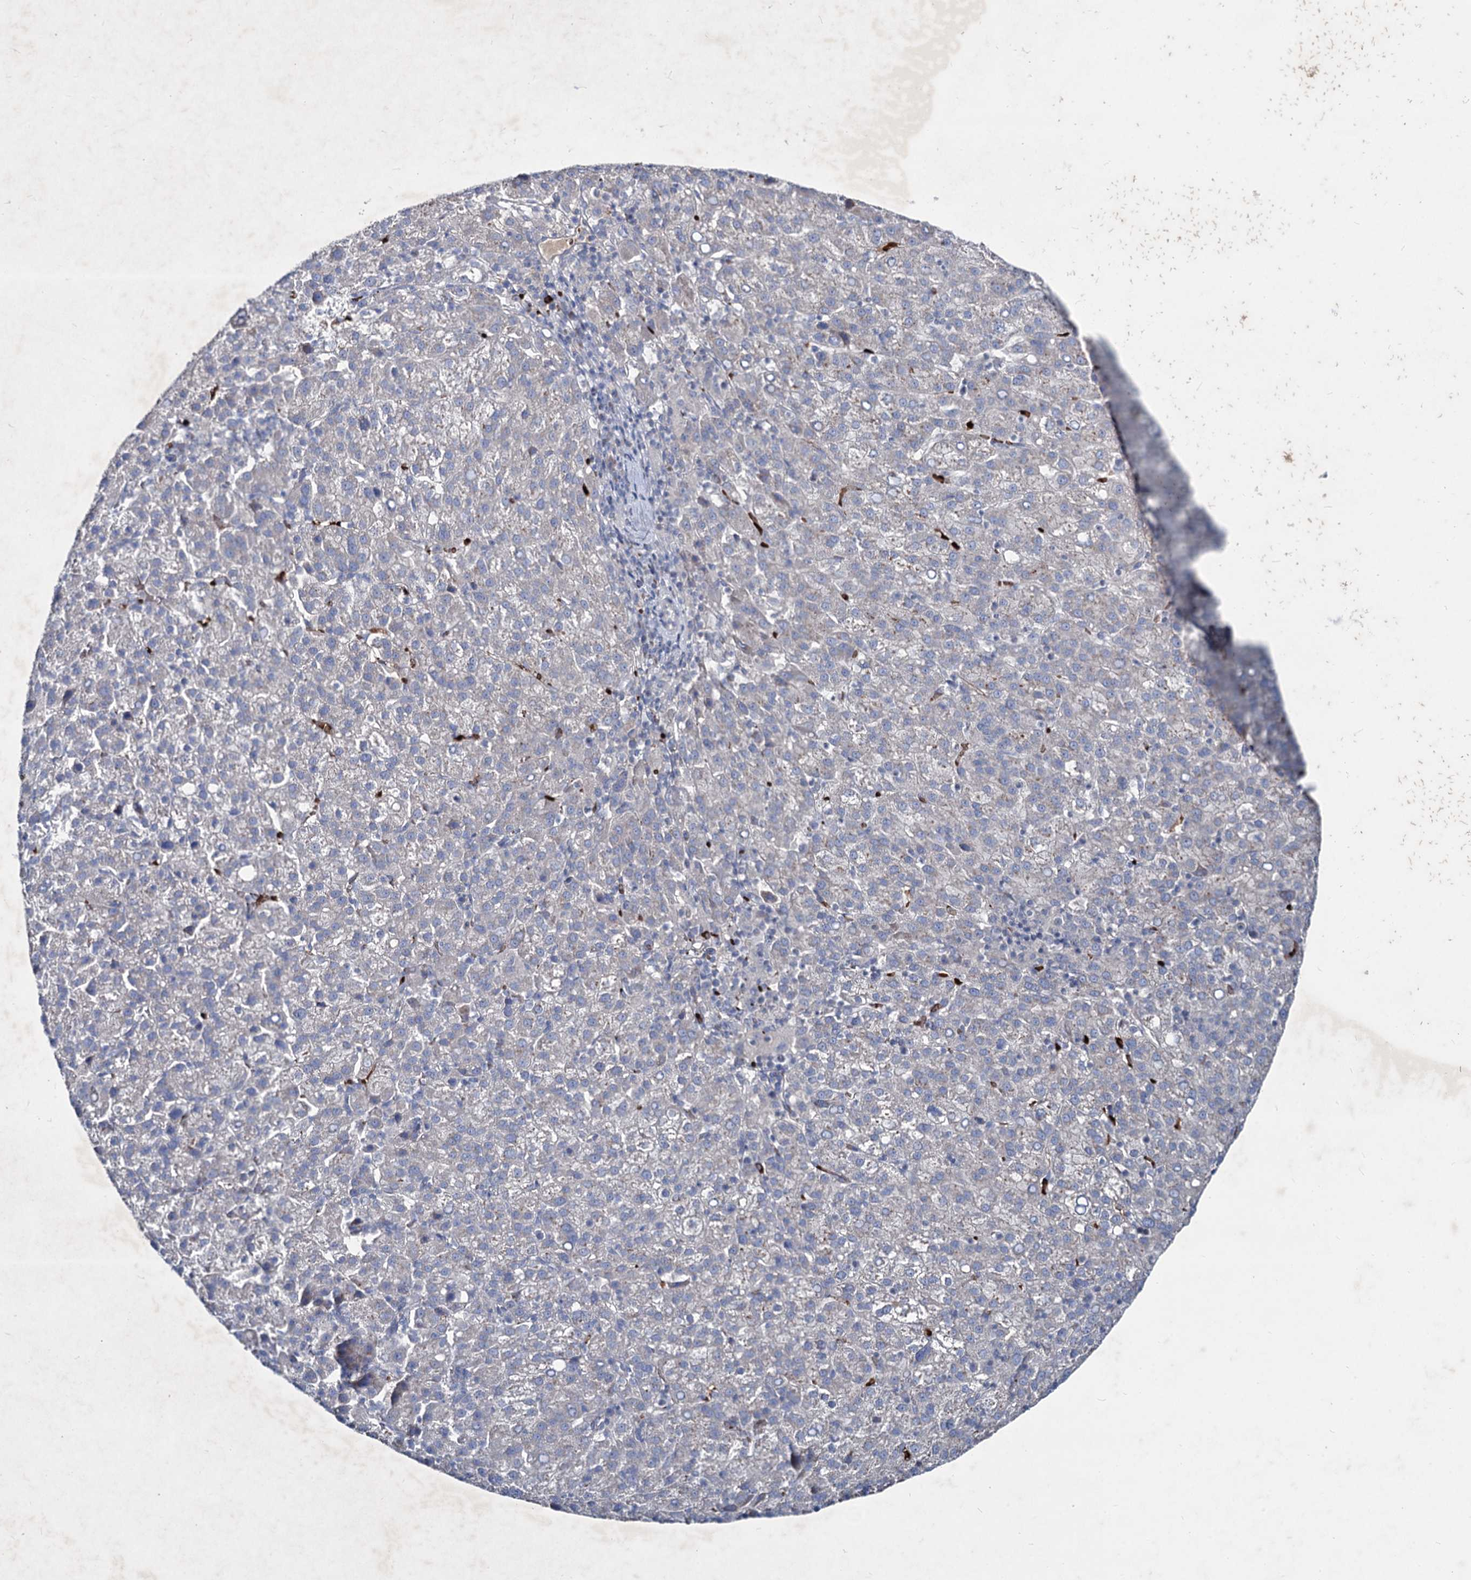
{"staining": {"intensity": "negative", "quantity": "none", "location": "none"}, "tissue": "liver cancer", "cell_type": "Tumor cells", "image_type": "cancer", "snomed": [{"axis": "morphology", "description": "Carcinoma, Hepatocellular, NOS"}, {"axis": "topography", "description": "Liver"}], "caption": "An image of liver cancer stained for a protein exhibits no brown staining in tumor cells.", "gene": "RNF6", "patient": {"sex": "female", "age": 58}}